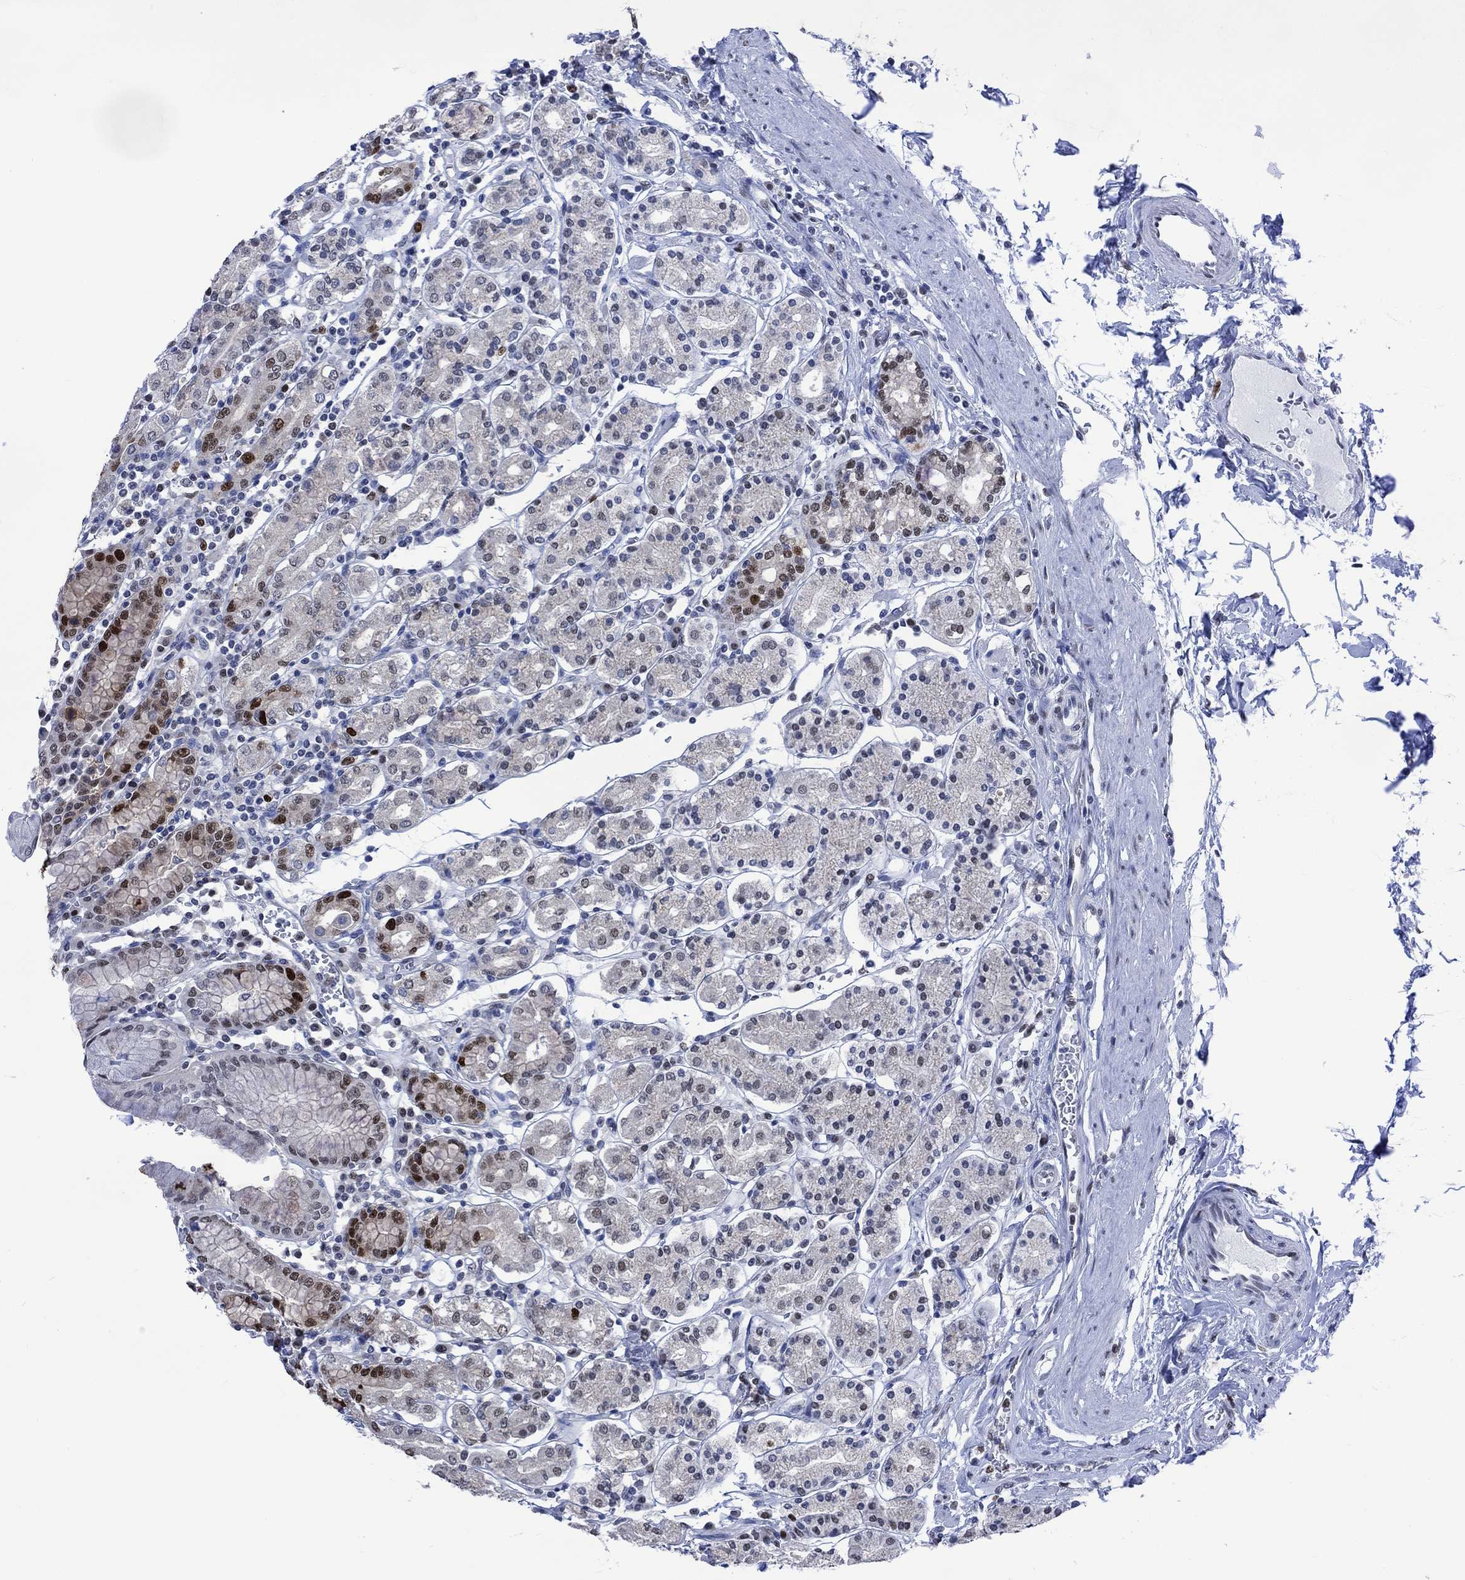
{"staining": {"intensity": "strong", "quantity": "<25%", "location": "nuclear"}, "tissue": "stomach", "cell_type": "Glandular cells", "image_type": "normal", "snomed": [{"axis": "morphology", "description": "Normal tissue, NOS"}, {"axis": "topography", "description": "Stomach, upper"}, {"axis": "topography", "description": "Stomach"}], "caption": "About <25% of glandular cells in normal human stomach show strong nuclear protein expression as visualized by brown immunohistochemical staining.", "gene": "RAD54L2", "patient": {"sex": "male", "age": 62}}